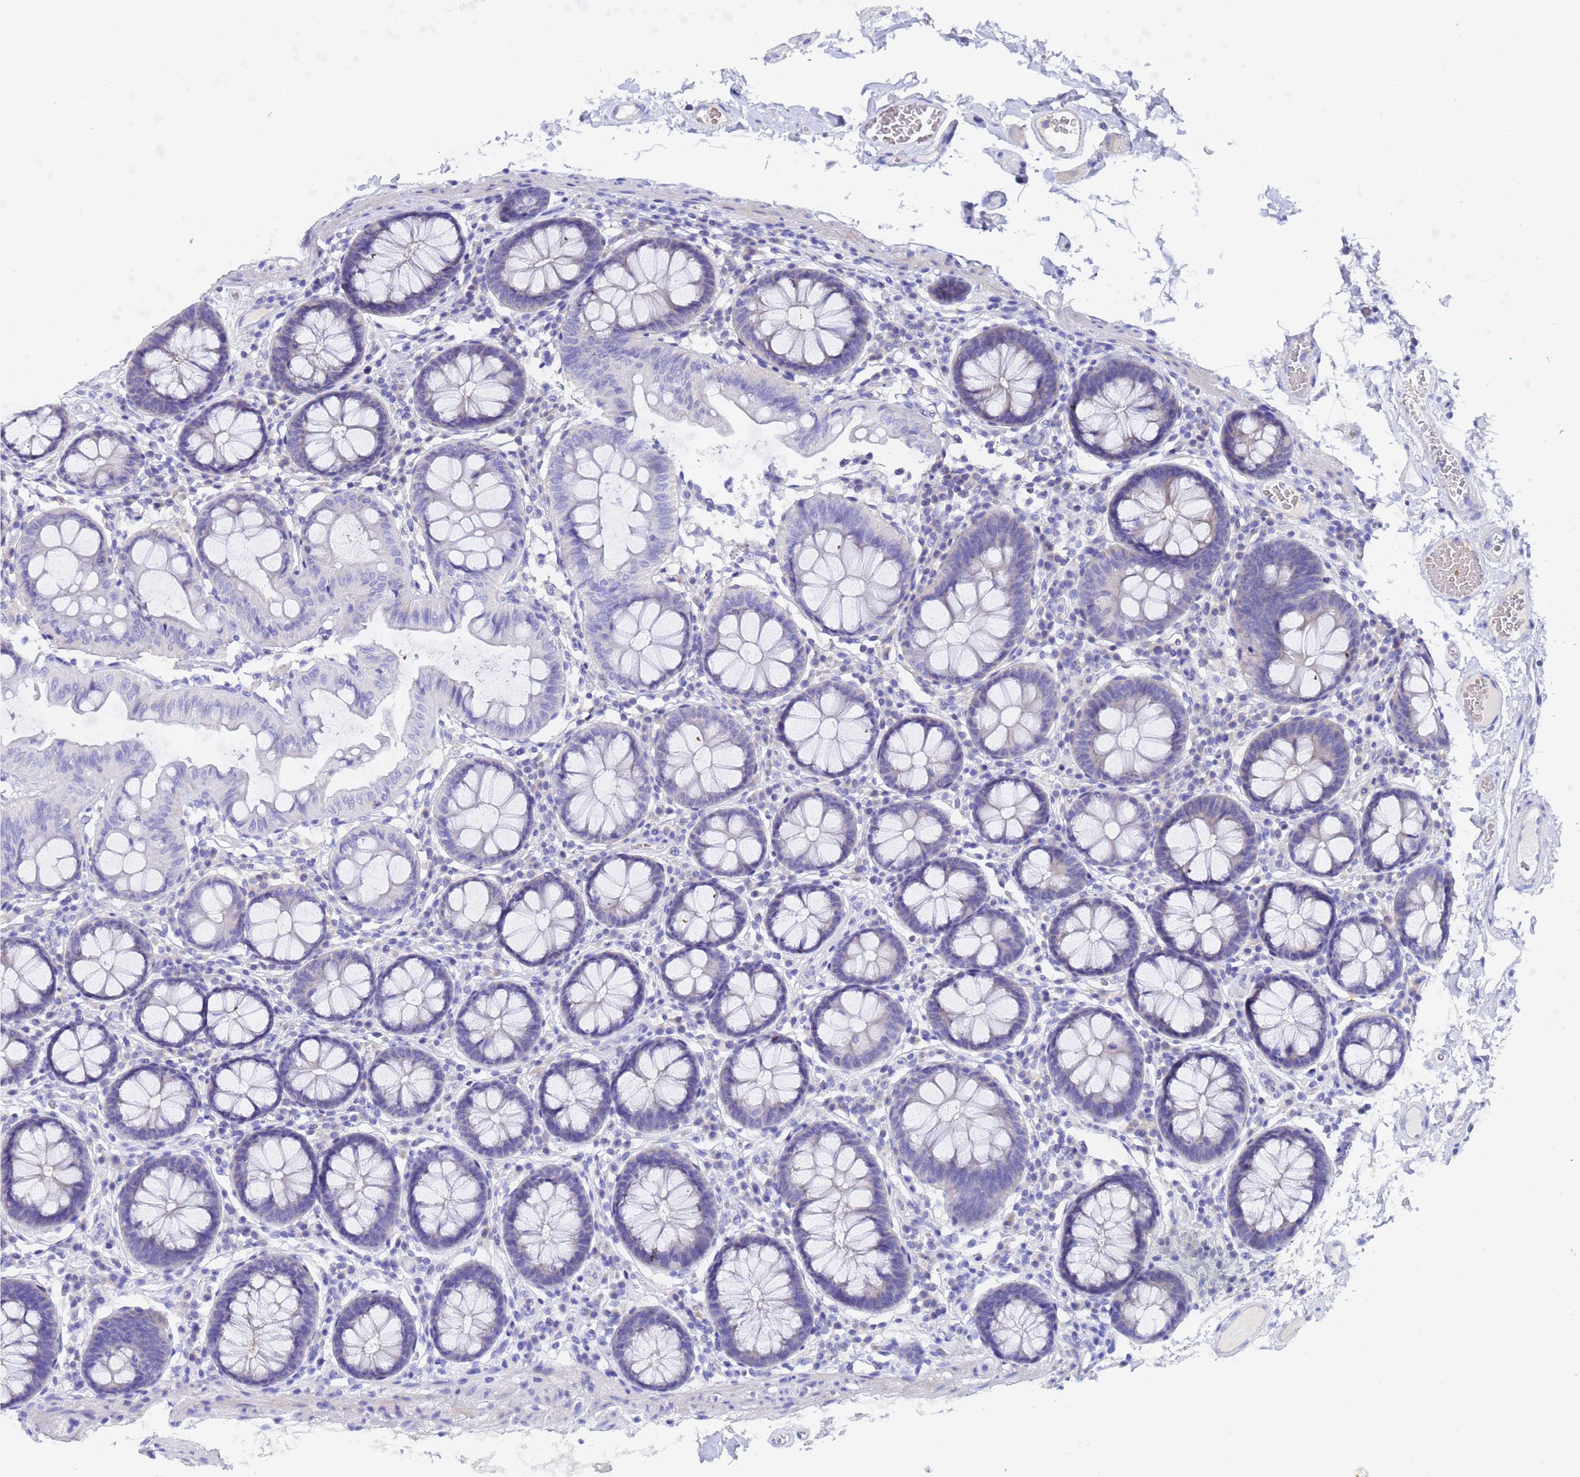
{"staining": {"intensity": "negative", "quantity": "none", "location": "none"}, "tissue": "colon", "cell_type": "Endothelial cells", "image_type": "normal", "snomed": [{"axis": "morphology", "description": "Normal tissue, NOS"}, {"axis": "topography", "description": "Colon"}], "caption": "DAB immunohistochemical staining of unremarkable colon exhibits no significant expression in endothelial cells. (DAB immunohistochemistry with hematoxylin counter stain).", "gene": "UBE2O", "patient": {"sex": "male", "age": 84}}